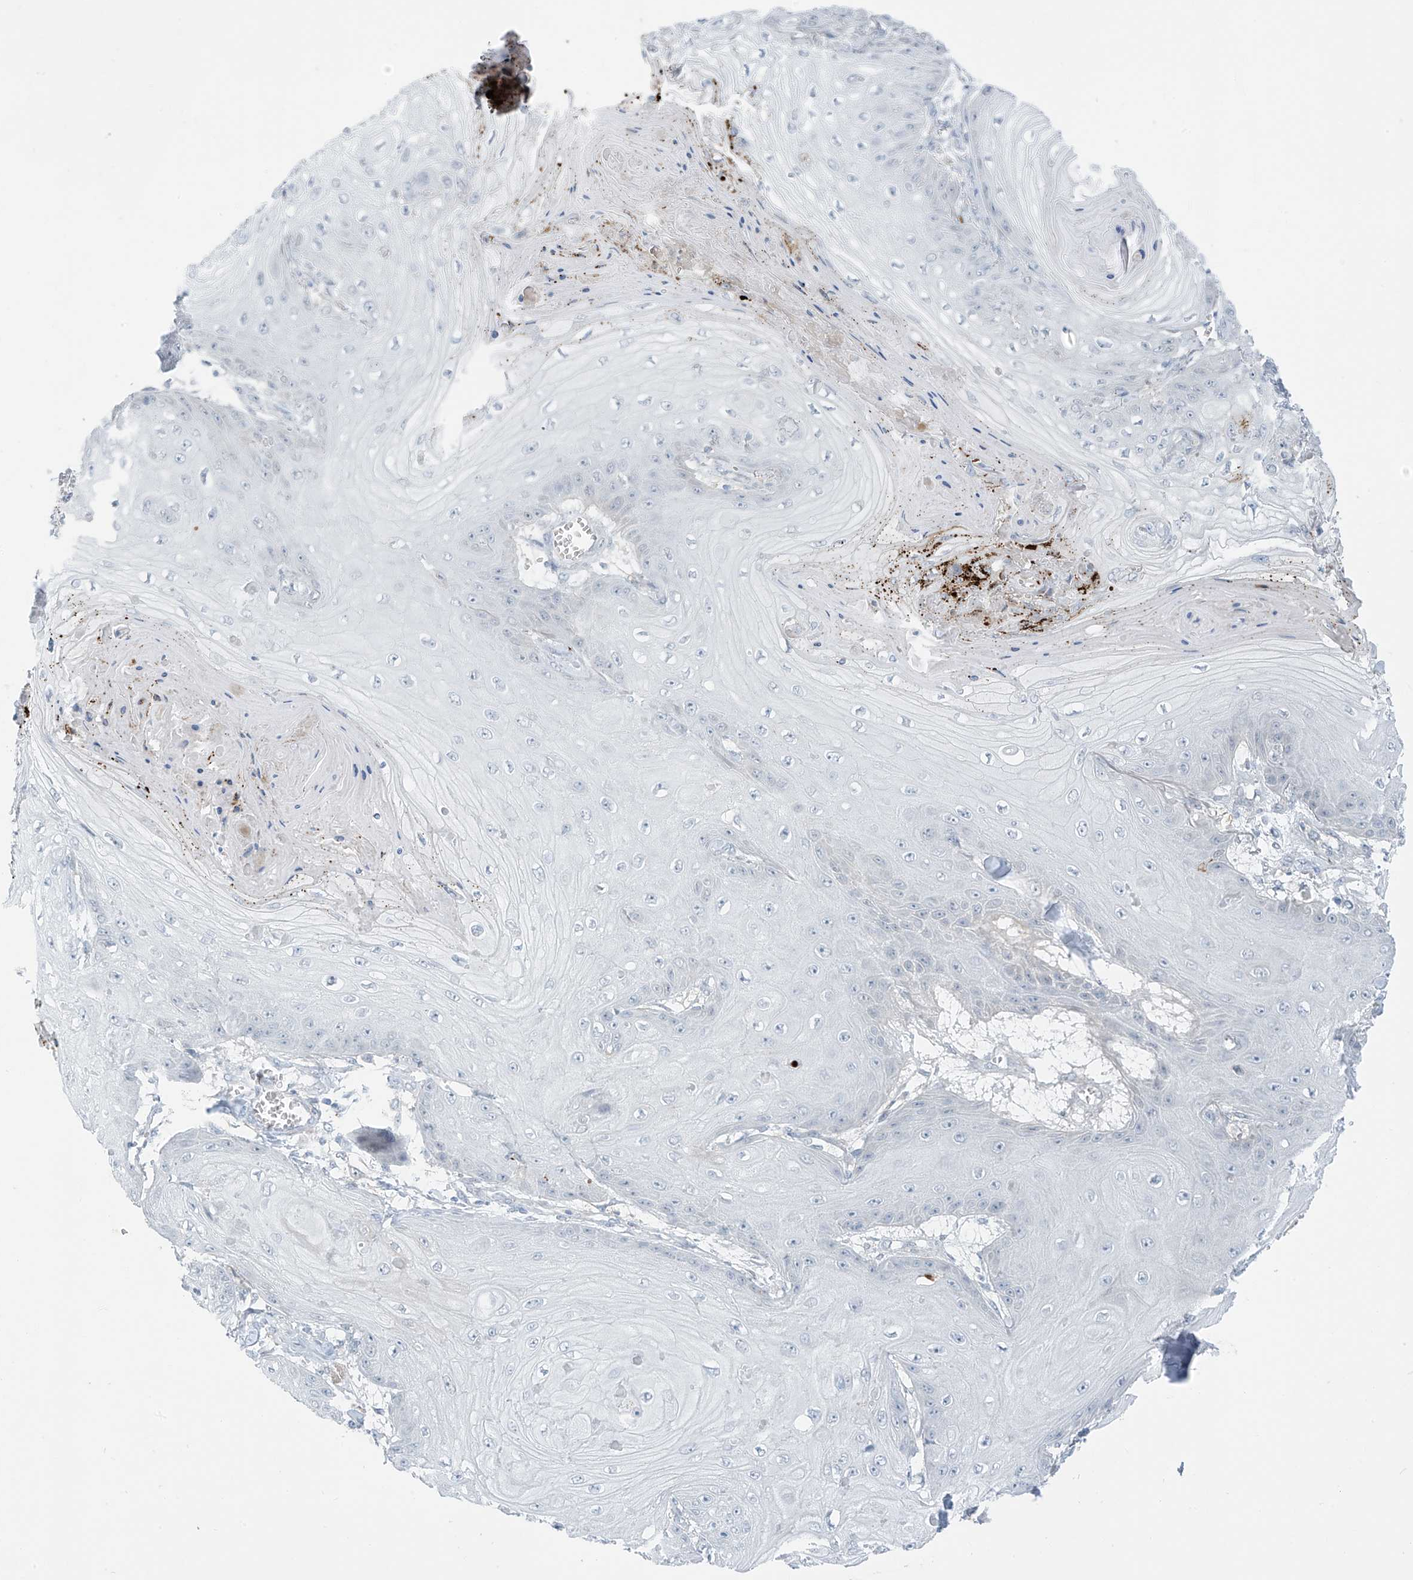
{"staining": {"intensity": "negative", "quantity": "none", "location": "none"}, "tissue": "skin cancer", "cell_type": "Tumor cells", "image_type": "cancer", "snomed": [{"axis": "morphology", "description": "Squamous cell carcinoma, NOS"}, {"axis": "topography", "description": "Skin"}], "caption": "IHC of human skin cancer reveals no expression in tumor cells.", "gene": "ZNF793", "patient": {"sex": "male", "age": 74}}